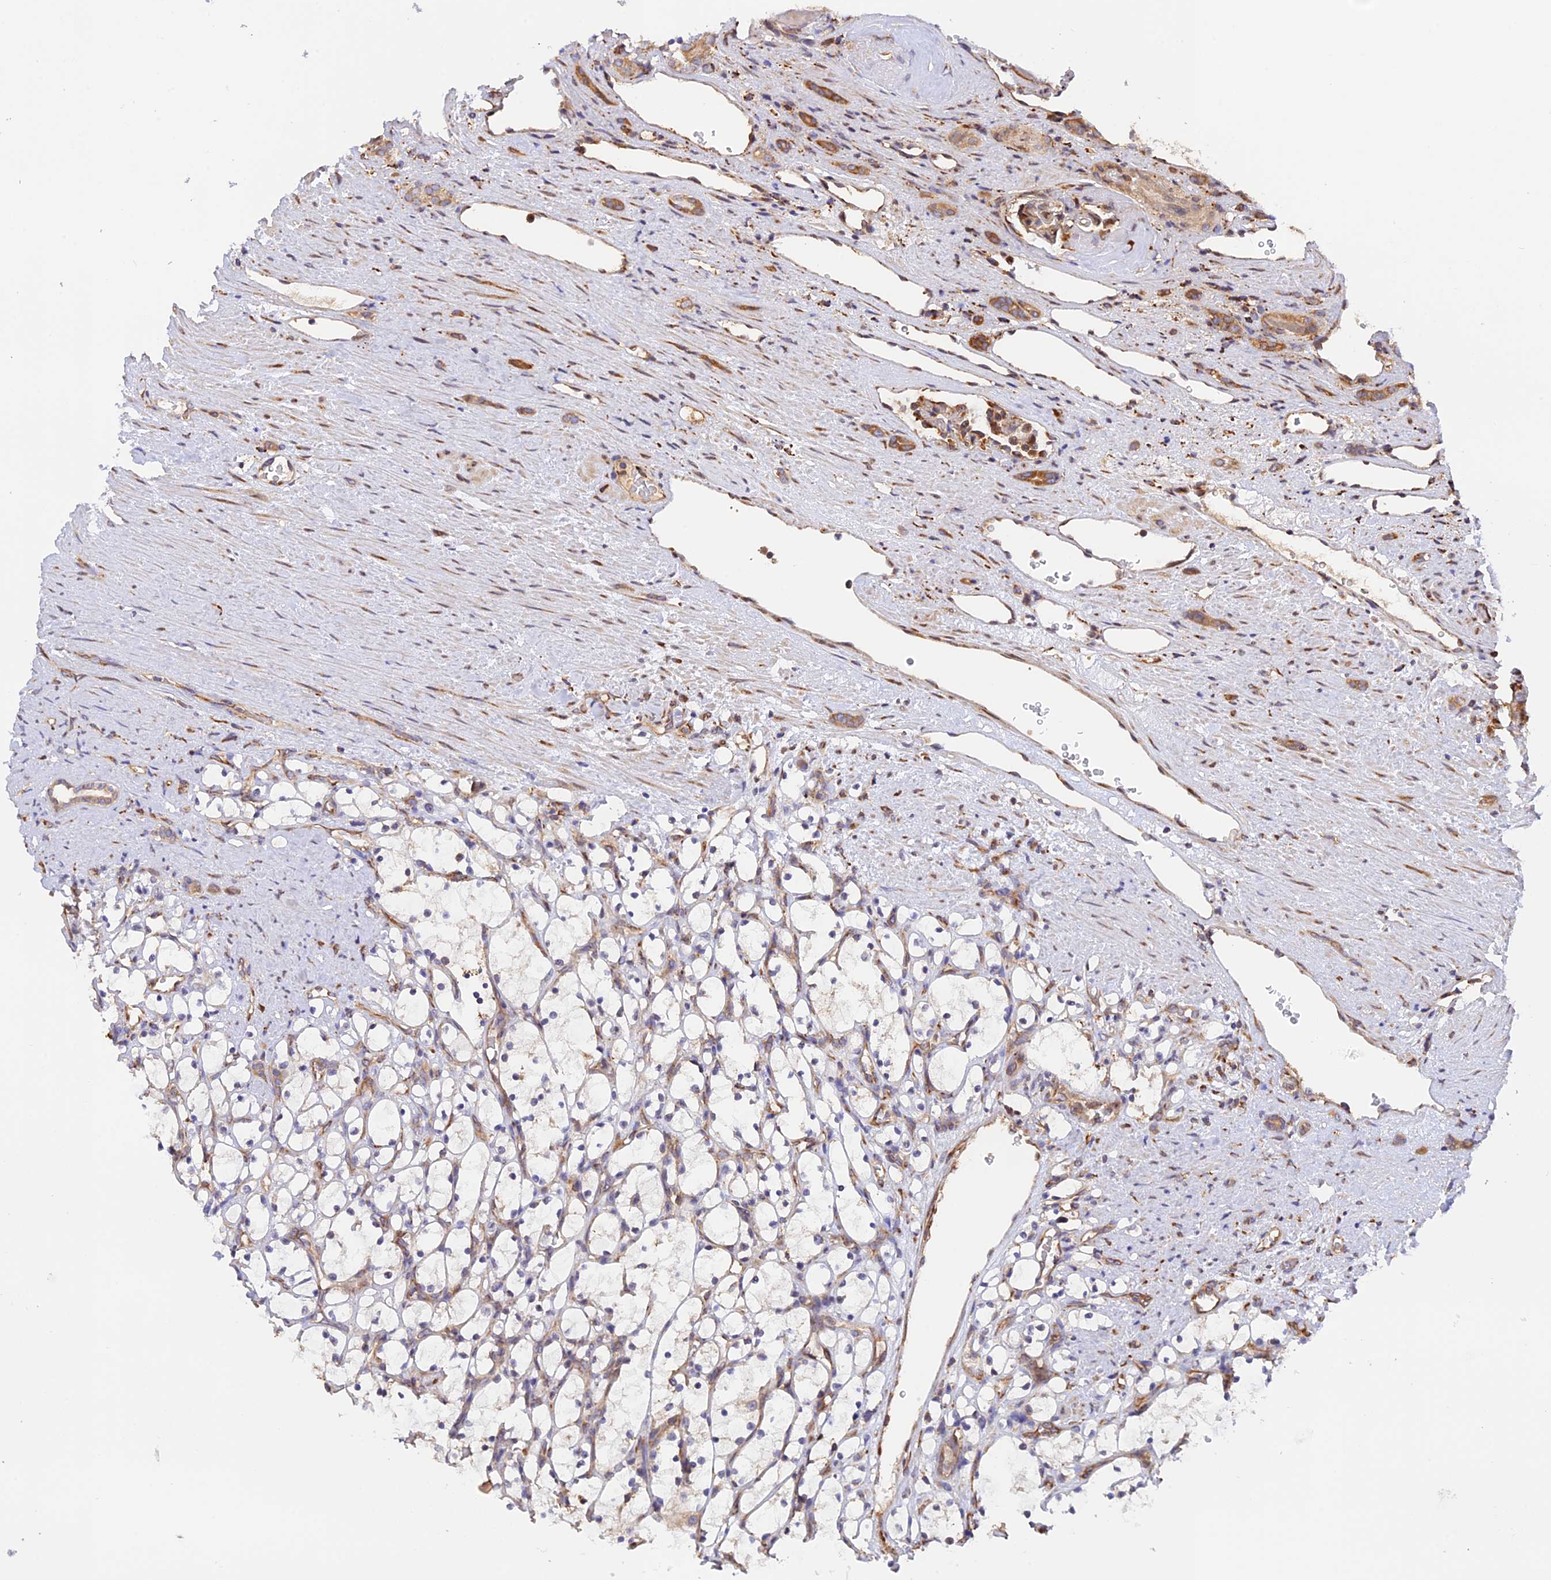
{"staining": {"intensity": "negative", "quantity": "none", "location": "none"}, "tissue": "renal cancer", "cell_type": "Tumor cells", "image_type": "cancer", "snomed": [{"axis": "morphology", "description": "Adenocarcinoma, NOS"}, {"axis": "topography", "description": "Kidney"}], "caption": "Human renal cancer stained for a protein using immunohistochemistry (IHC) exhibits no positivity in tumor cells.", "gene": "RPL5", "patient": {"sex": "female", "age": 69}}